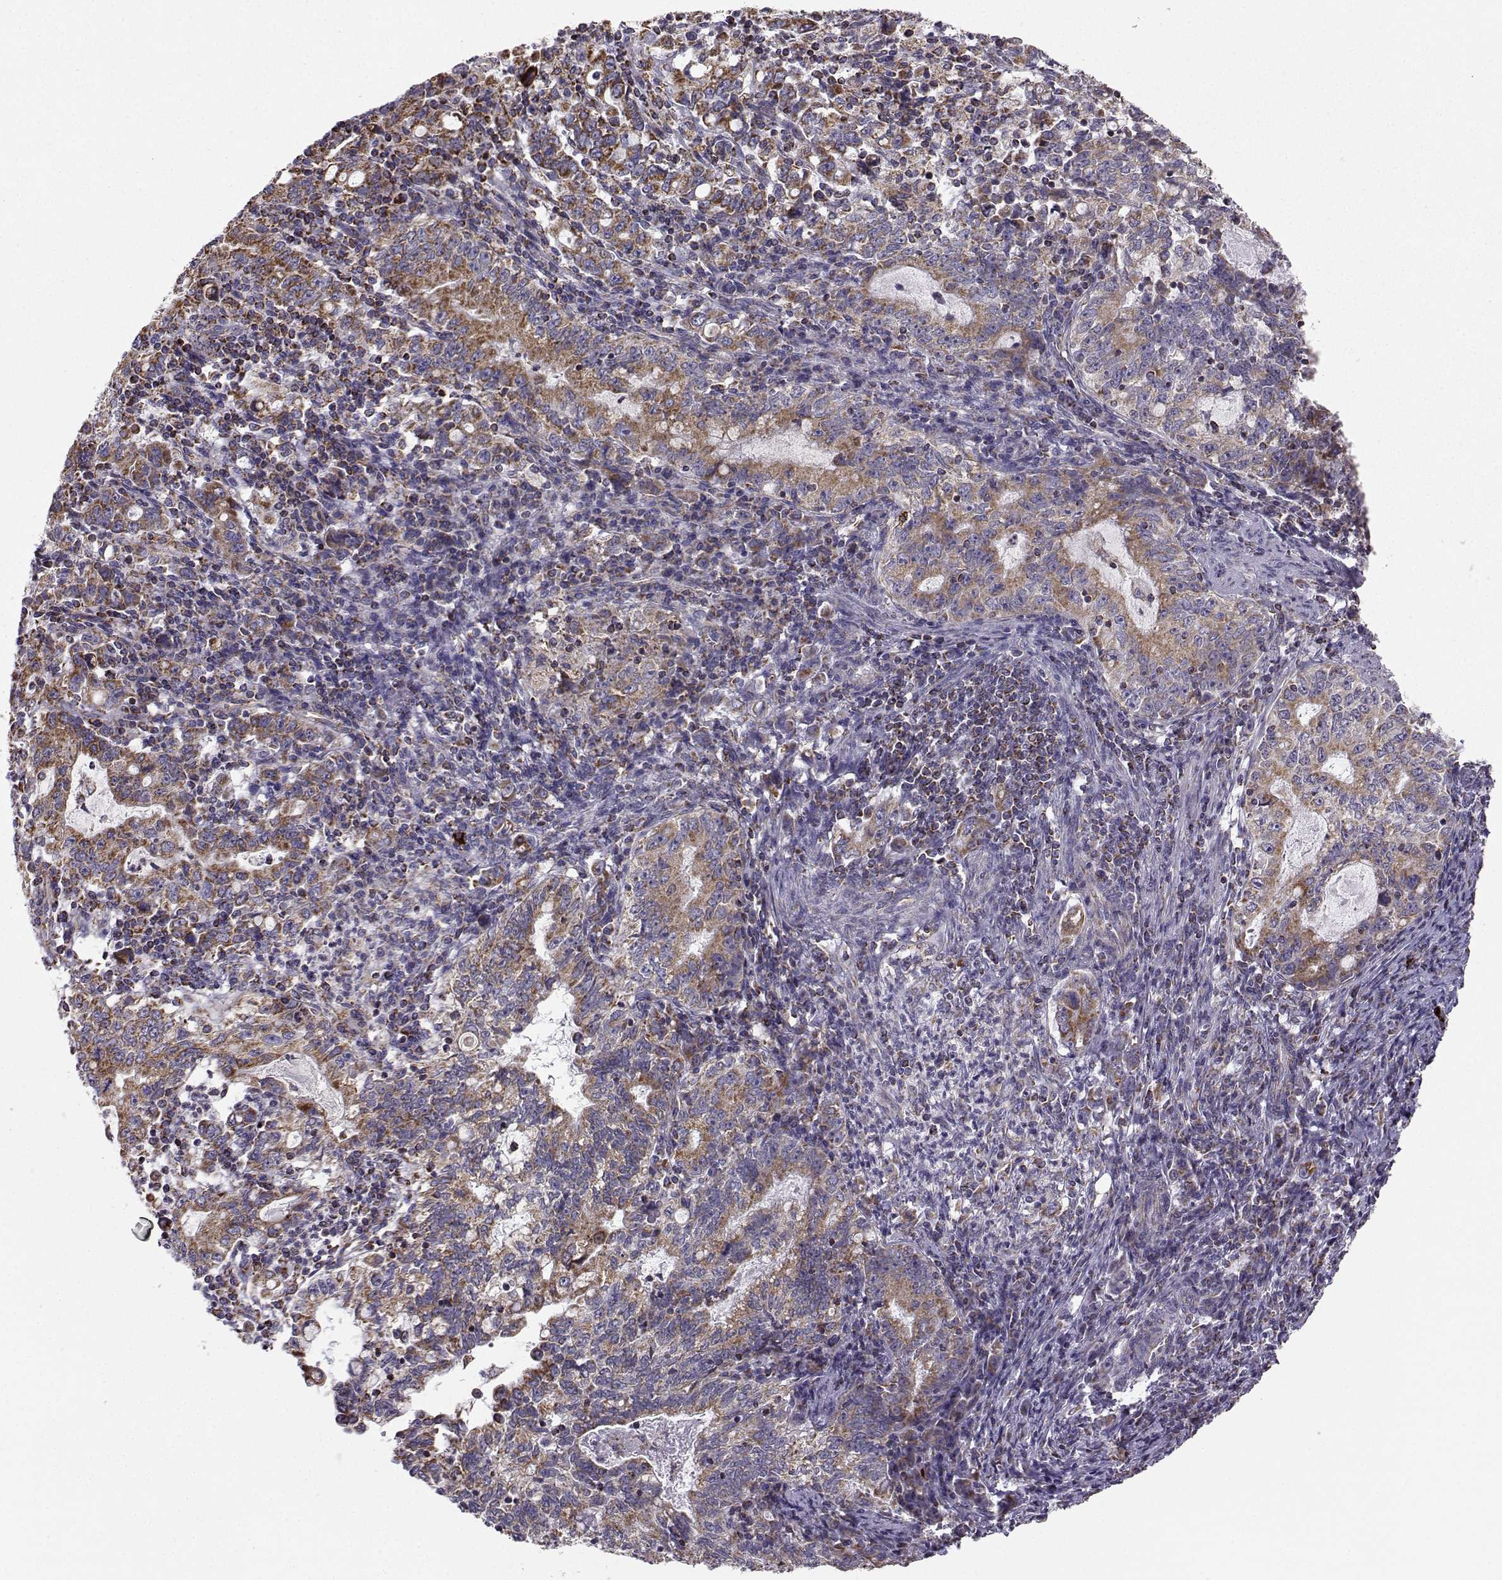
{"staining": {"intensity": "moderate", "quantity": ">75%", "location": "cytoplasmic/membranous"}, "tissue": "stomach cancer", "cell_type": "Tumor cells", "image_type": "cancer", "snomed": [{"axis": "morphology", "description": "Adenocarcinoma, NOS"}, {"axis": "topography", "description": "Stomach, lower"}], "caption": "Tumor cells display medium levels of moderate cytoplasmic/membranous positivity in about >75% of cells in stomach cancer (adenocarcinoma). The protein is stained brown, and the nuclei are stained in blue (DAB (3,3'-diaminobenzidine) IHC with brightfield microscopy, high magnification).", "gene": "NECAB3", "patient": {"sex": "female", "age": 72}}